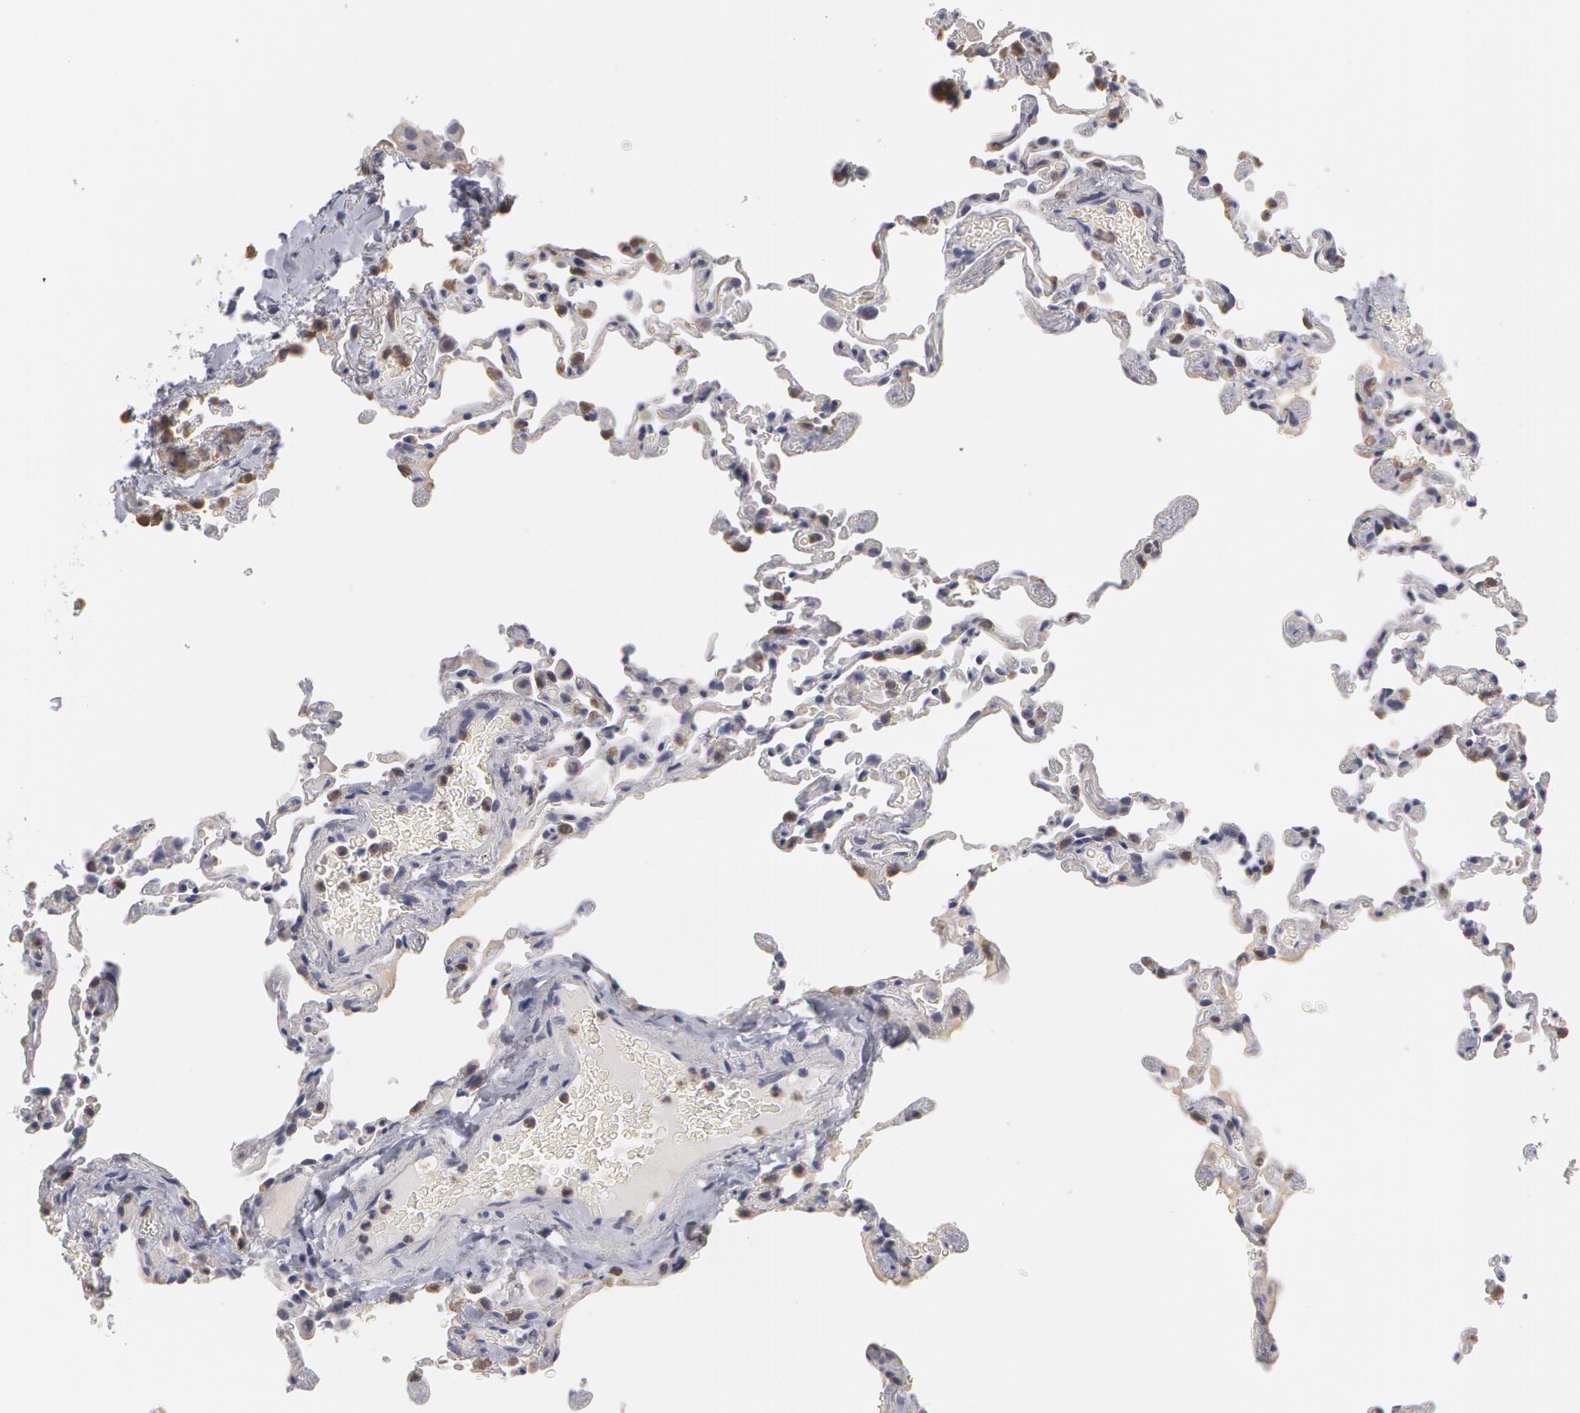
{"staining": {"intensity": "negative", "quantity": "none", "location": "none"}, "tissue": "lung", "cell_type": "Alveolar cells", "image_type": "normal", "snomed": [{"axis": "morphology", "description": "Normal tissue, NOS"}, {"axis": "topography", "description": "Lung"}], "caption": "Immunohistochemistry histopathology image of normal lung: lung stained with DAB (3,3'-diaminobenzidine) exhibits no significant protein expression in alveolar cells.", "gene": "CAT", "patient": {"sex": "female", "age": 61}}